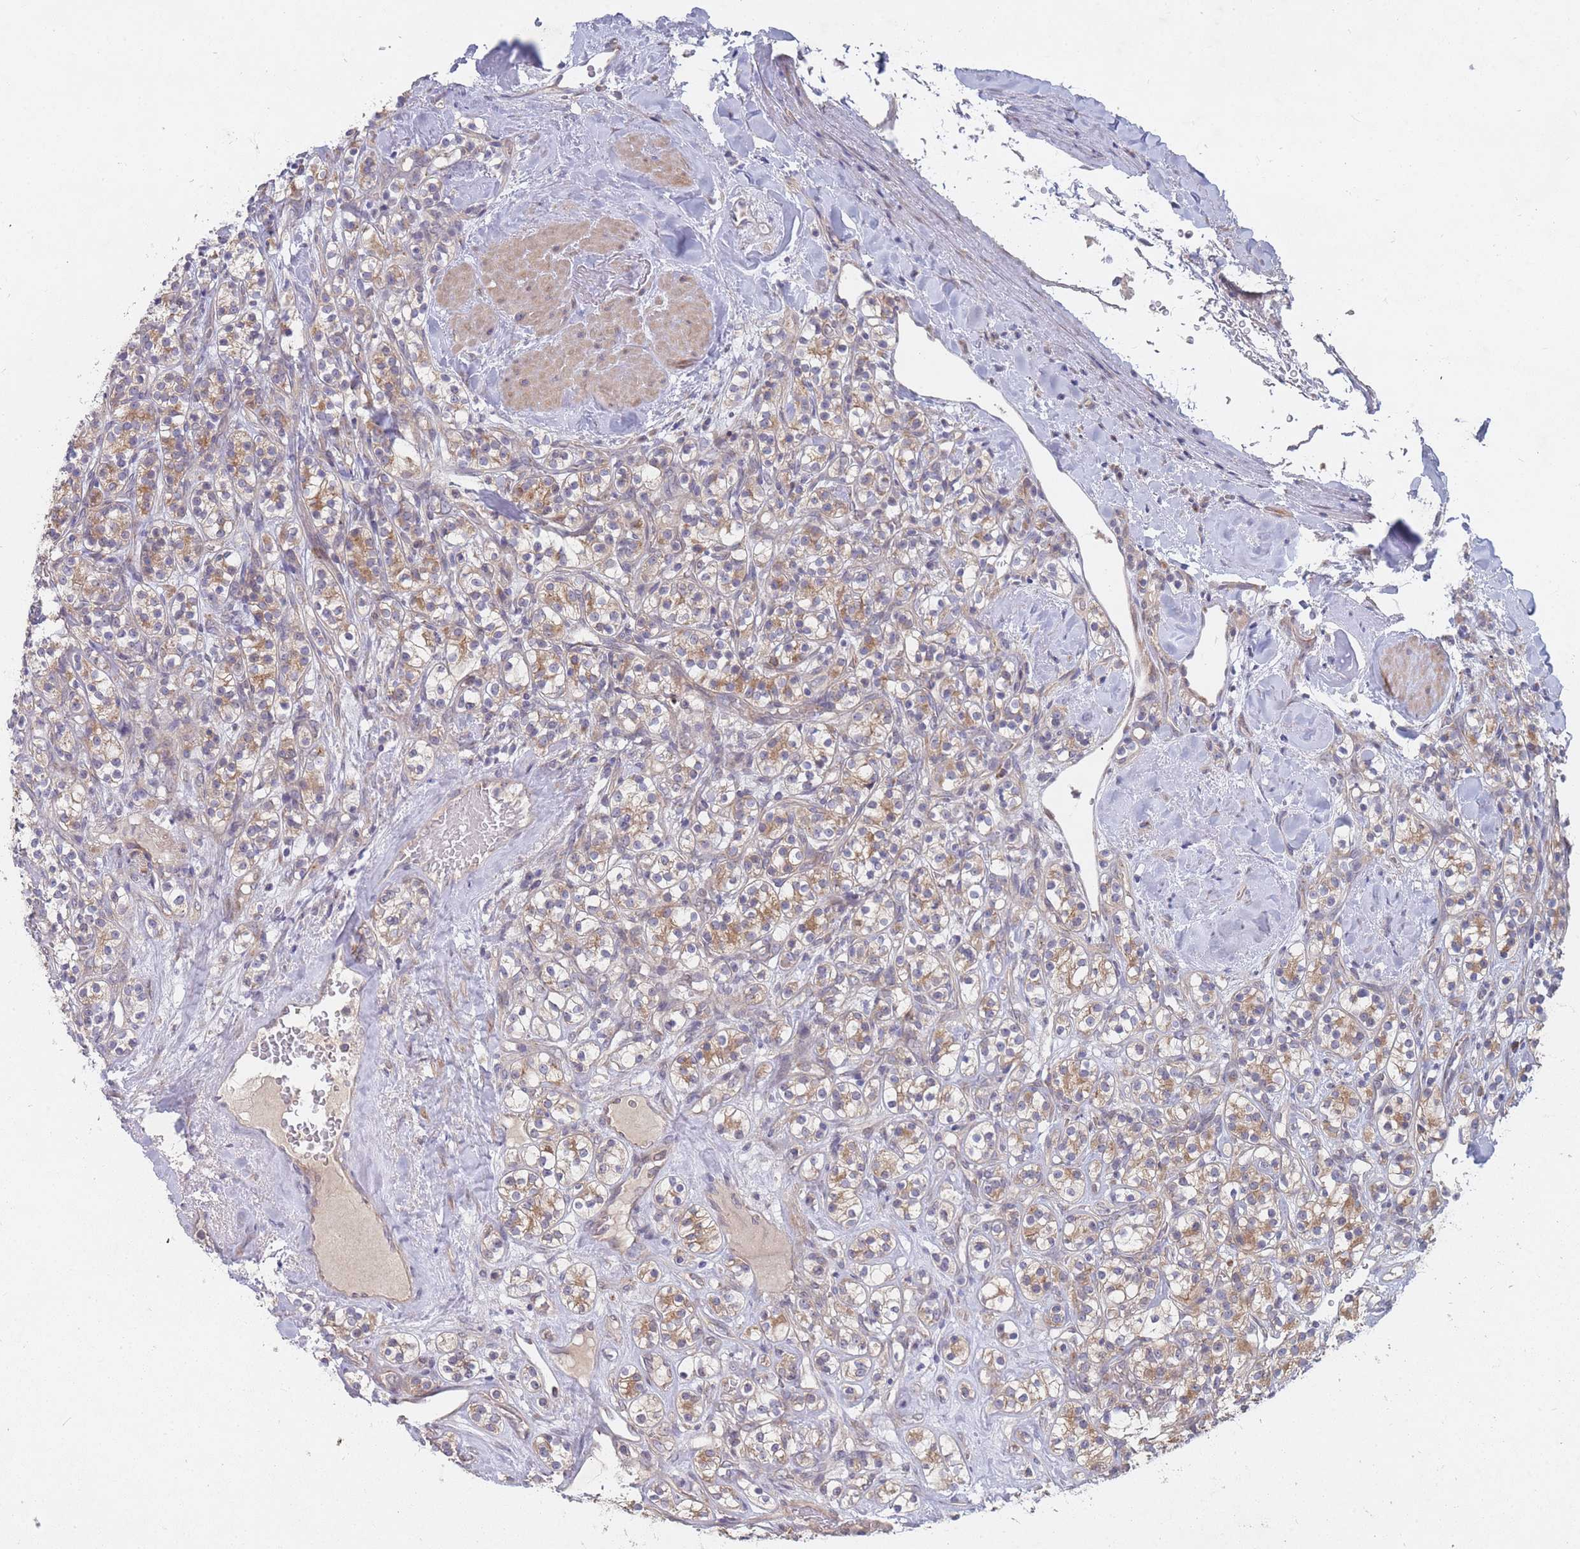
{"staining": {"intensity": "moderate", "quantity": "25%-75%", "location": "cytoplasmic/membranous"}, "tissue": "renal cancer", "cell_type": "Tumor cells", "image_type": "cancer", "snomed": [{"axis": "morphology", "description": "Adenocarcinoma, NOS"}, {"axis": "topography", "description": "Kidney"}], "caption": "Immunohistochemical staining of human adenocarcinoma (renal) demonstrates moderate cytoplasmic/membranous protein expression in approximately 25%-75% of tumor cells.", "gene": "SLC35F5", "patient": {"sex": "male", "age": 77}}